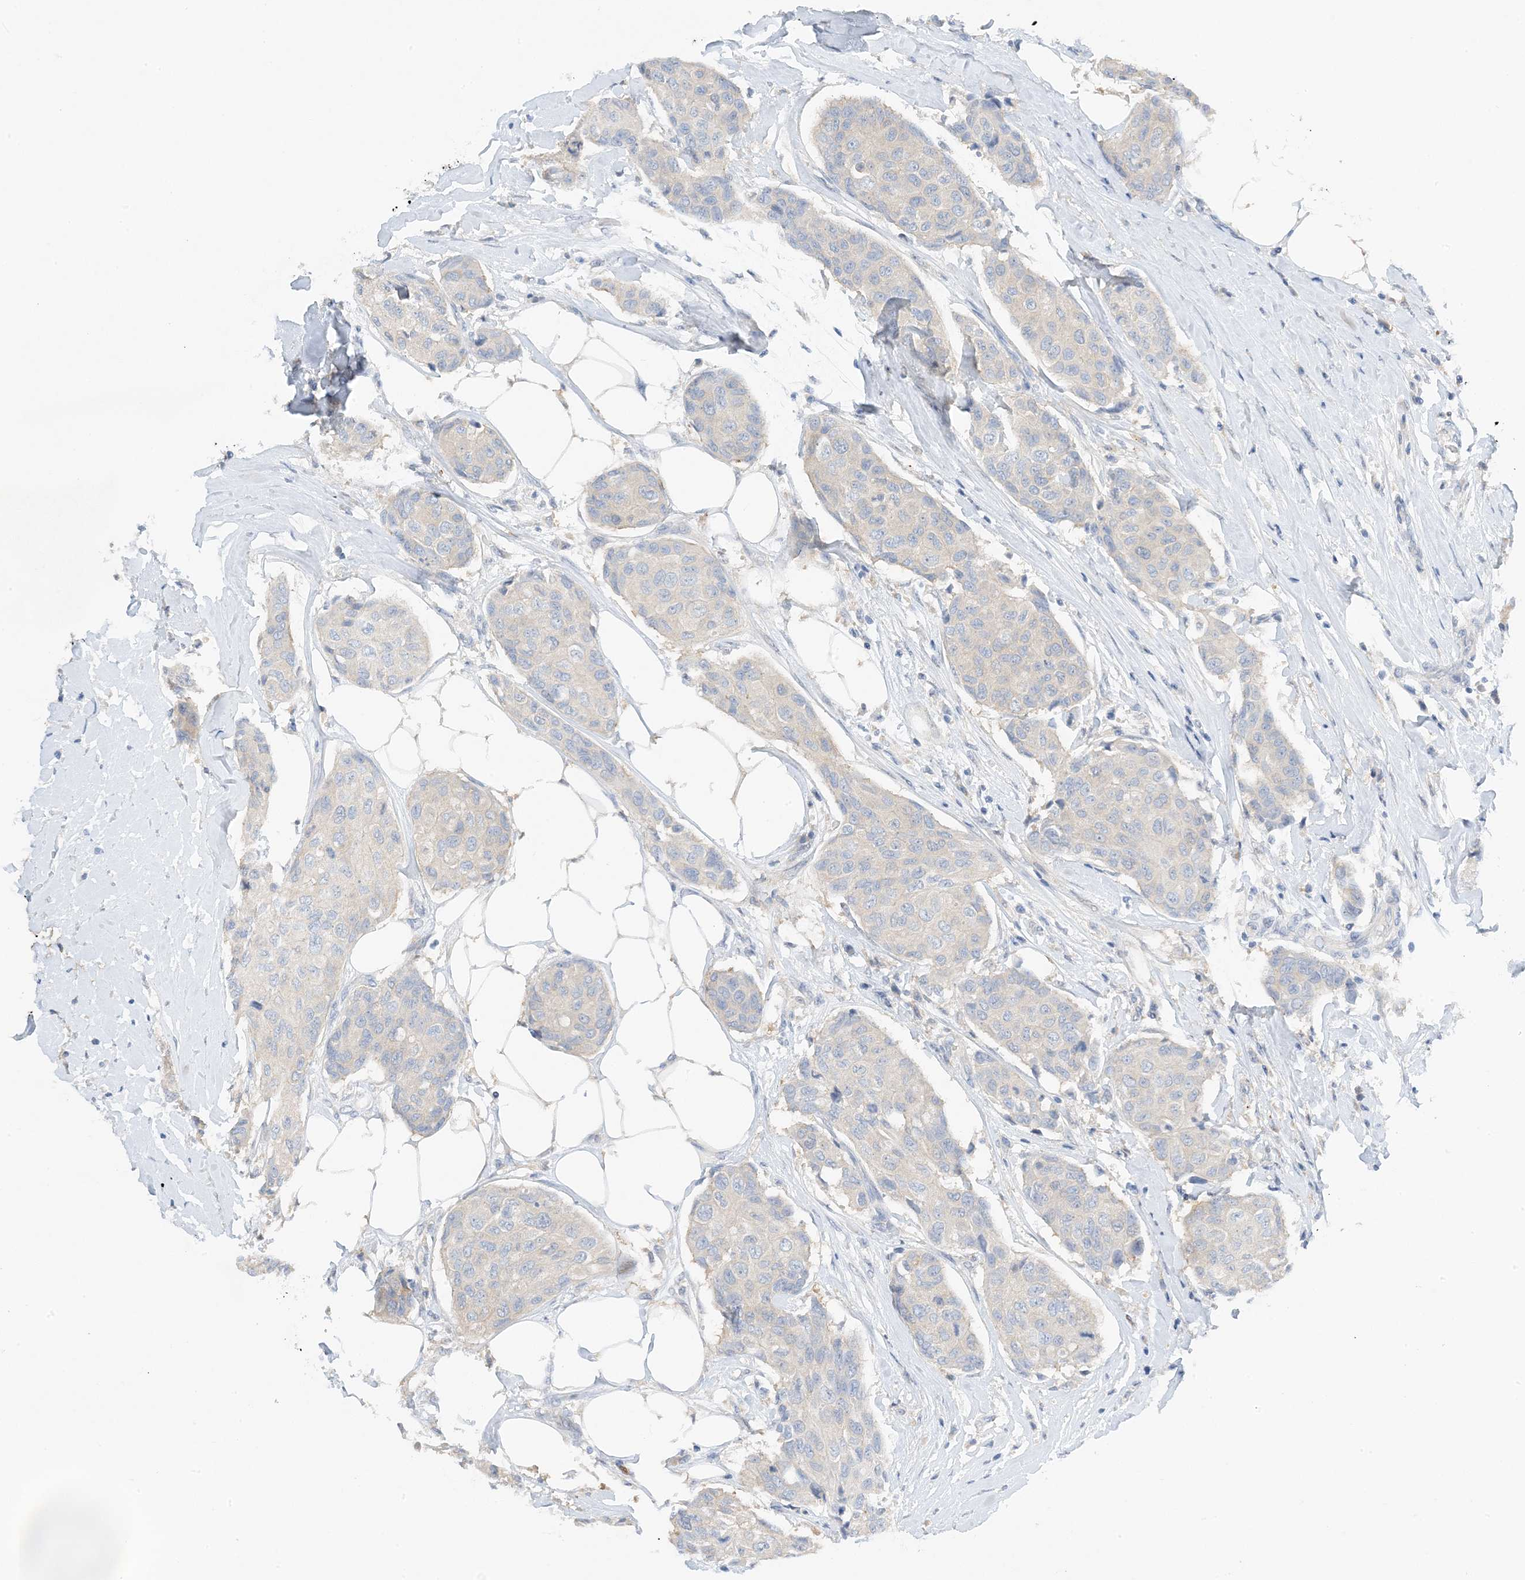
{"staining": {"intensity": "negative", "quantity": "none", "location": "none"}, "tissue": "breast cancer", "cell_type": "Tumor cells", "image_type": "cancer", "snomed": [{"axis": "morphology", "description": "Duct carcinoma"}, {"axis": "topography", "description": "Breast"}], "caption": "High magnification brightfield microscopy of breast cancer stained with DAB (3,3'-diaminobenzidine) (brown) and counterstained with hematoxylin (blue): tumor cells show no significant staining.", "gene": "KIFBP", "patient": {"sex": "female", "age": 80}}